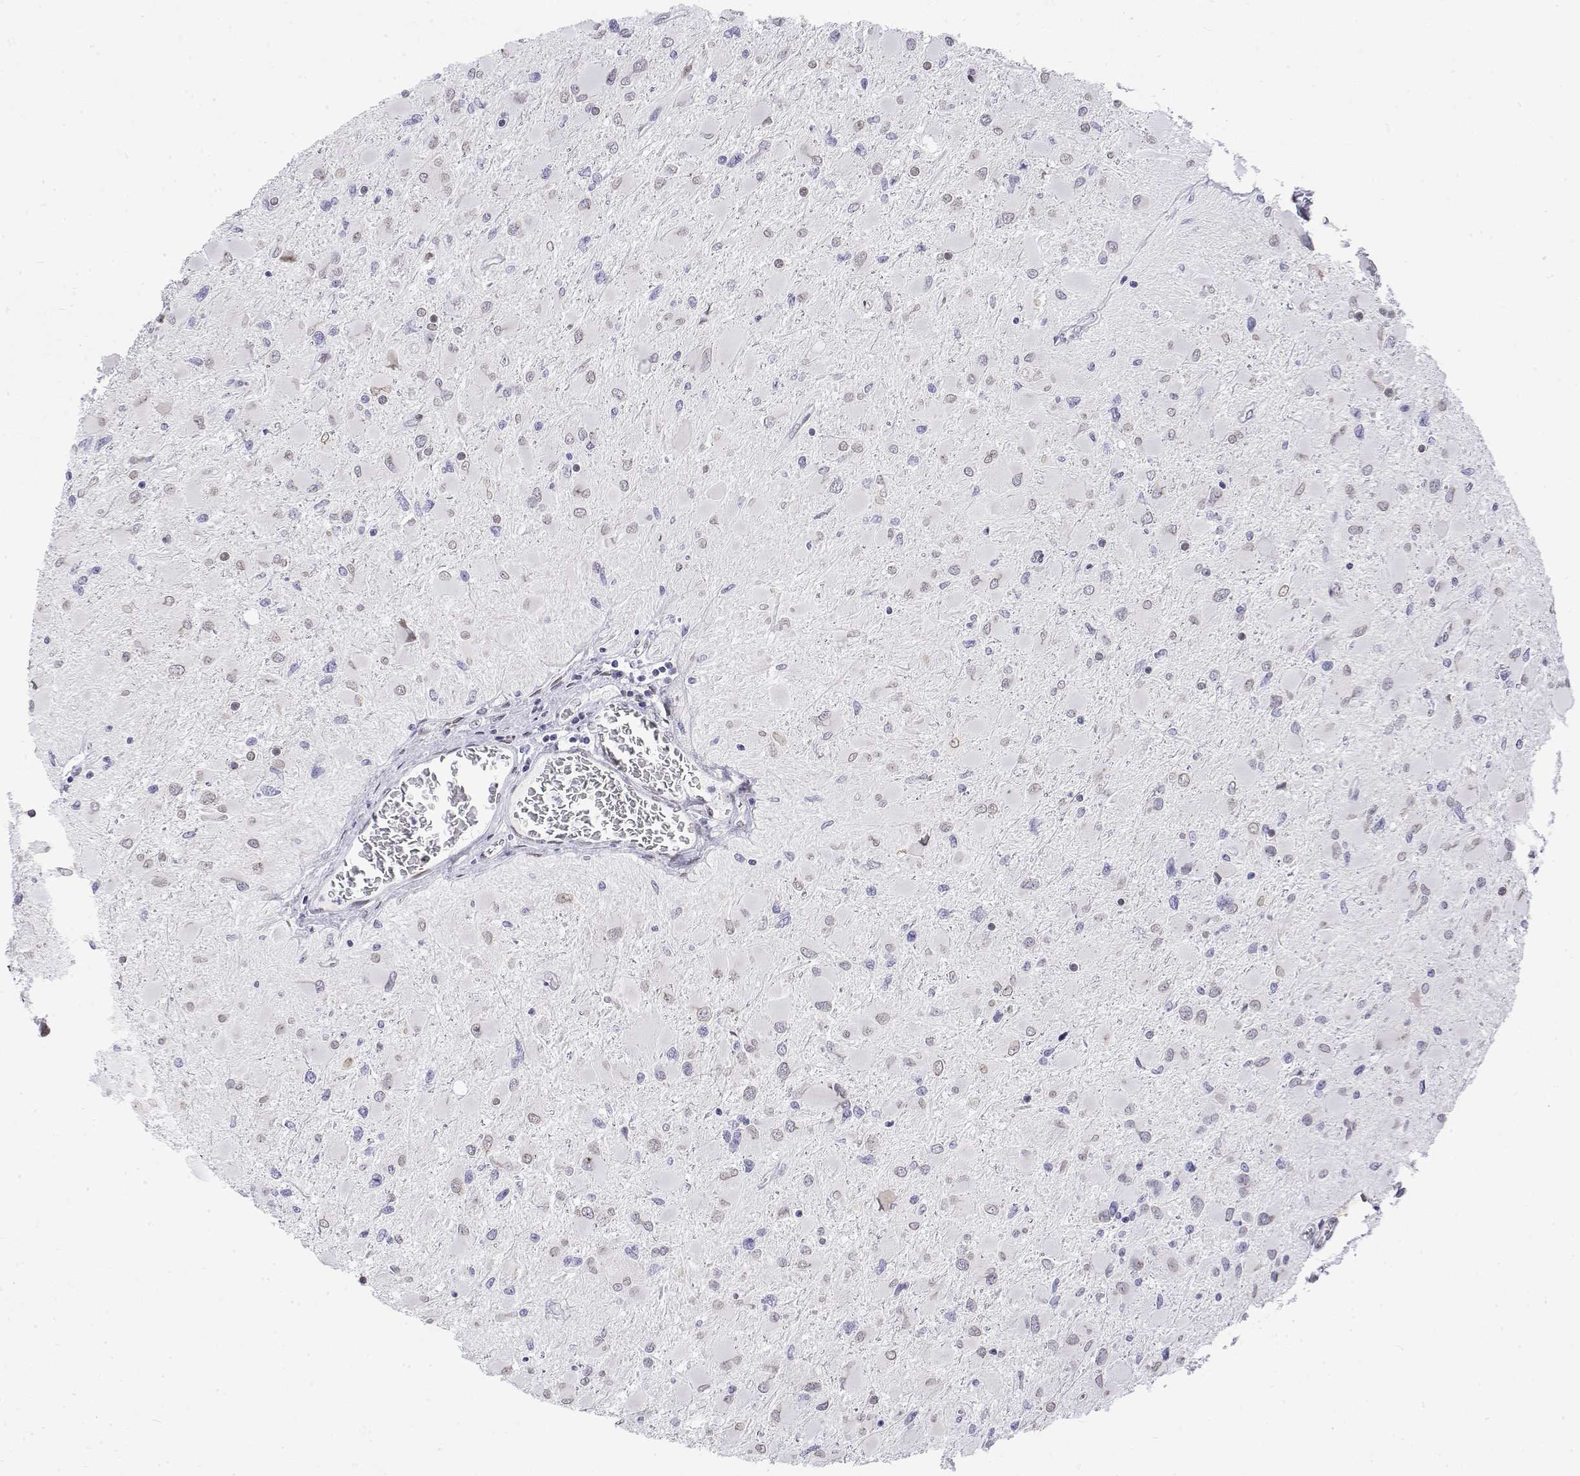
{"staining": {"intensity": "weak", "quantity": "<25%", "location": "cytoplasmic/membranous,nuclear"}, "tissue": "glioma", "cell_type": "Tumor cells", "image_type": "cancer", "snomed": [{"axis": "morphology", "description": "Glioma, malignant, High grade"}, {"axis": "topography", "description": "Cerebral cortex"}], "caption": "Tumor cells show no significant protein expression in glioma. (DAB (3,3'-diaminobenzidine) immunohistochemistry (IHC) with hematoxylin counter stain).", "gene": "ZNF532", "patient": {"sex": "female", "age": 36}}